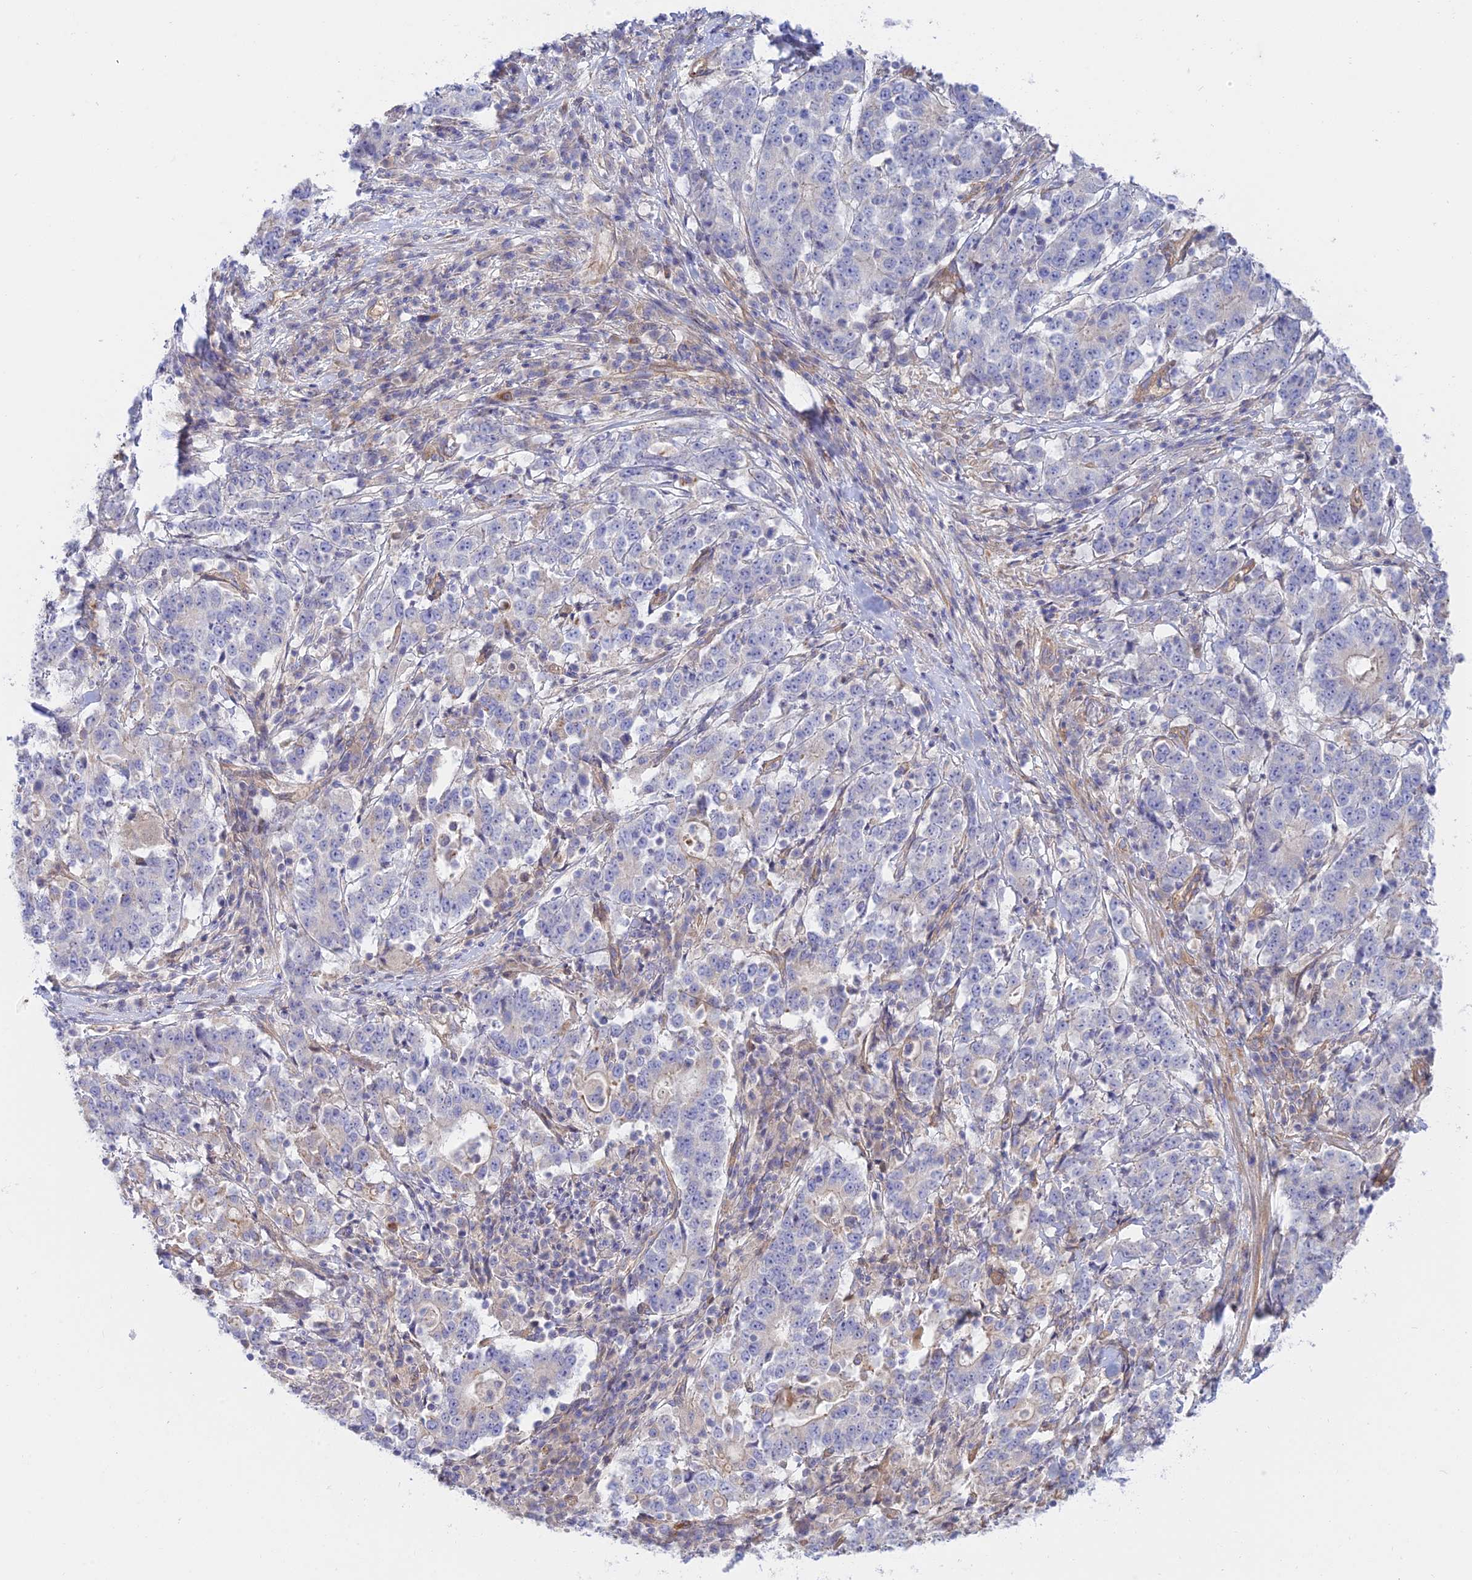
{"staining": {"intensity": "negative", "quantity": "none", "location": "none"}, "tissue": "stomach cancer", "cell_type": "Tumor cells", "image_type": "cancer", "snomed": [{"axis": "morphology", "description": "Adenocarcinoma, NOS"}, {"axis": "topography", "description": "Stomach"}], "caption": "Tumor cells are negative for brown protein staining in stomach cancer (adenocarcinoma). (DAB (3,3'-diaminobenzidine) immunohistochemistry (IHC) with hematoxylin counter stain).", "gene": "KCNAB1", "patient": {"sex": "male", "age": 59}}